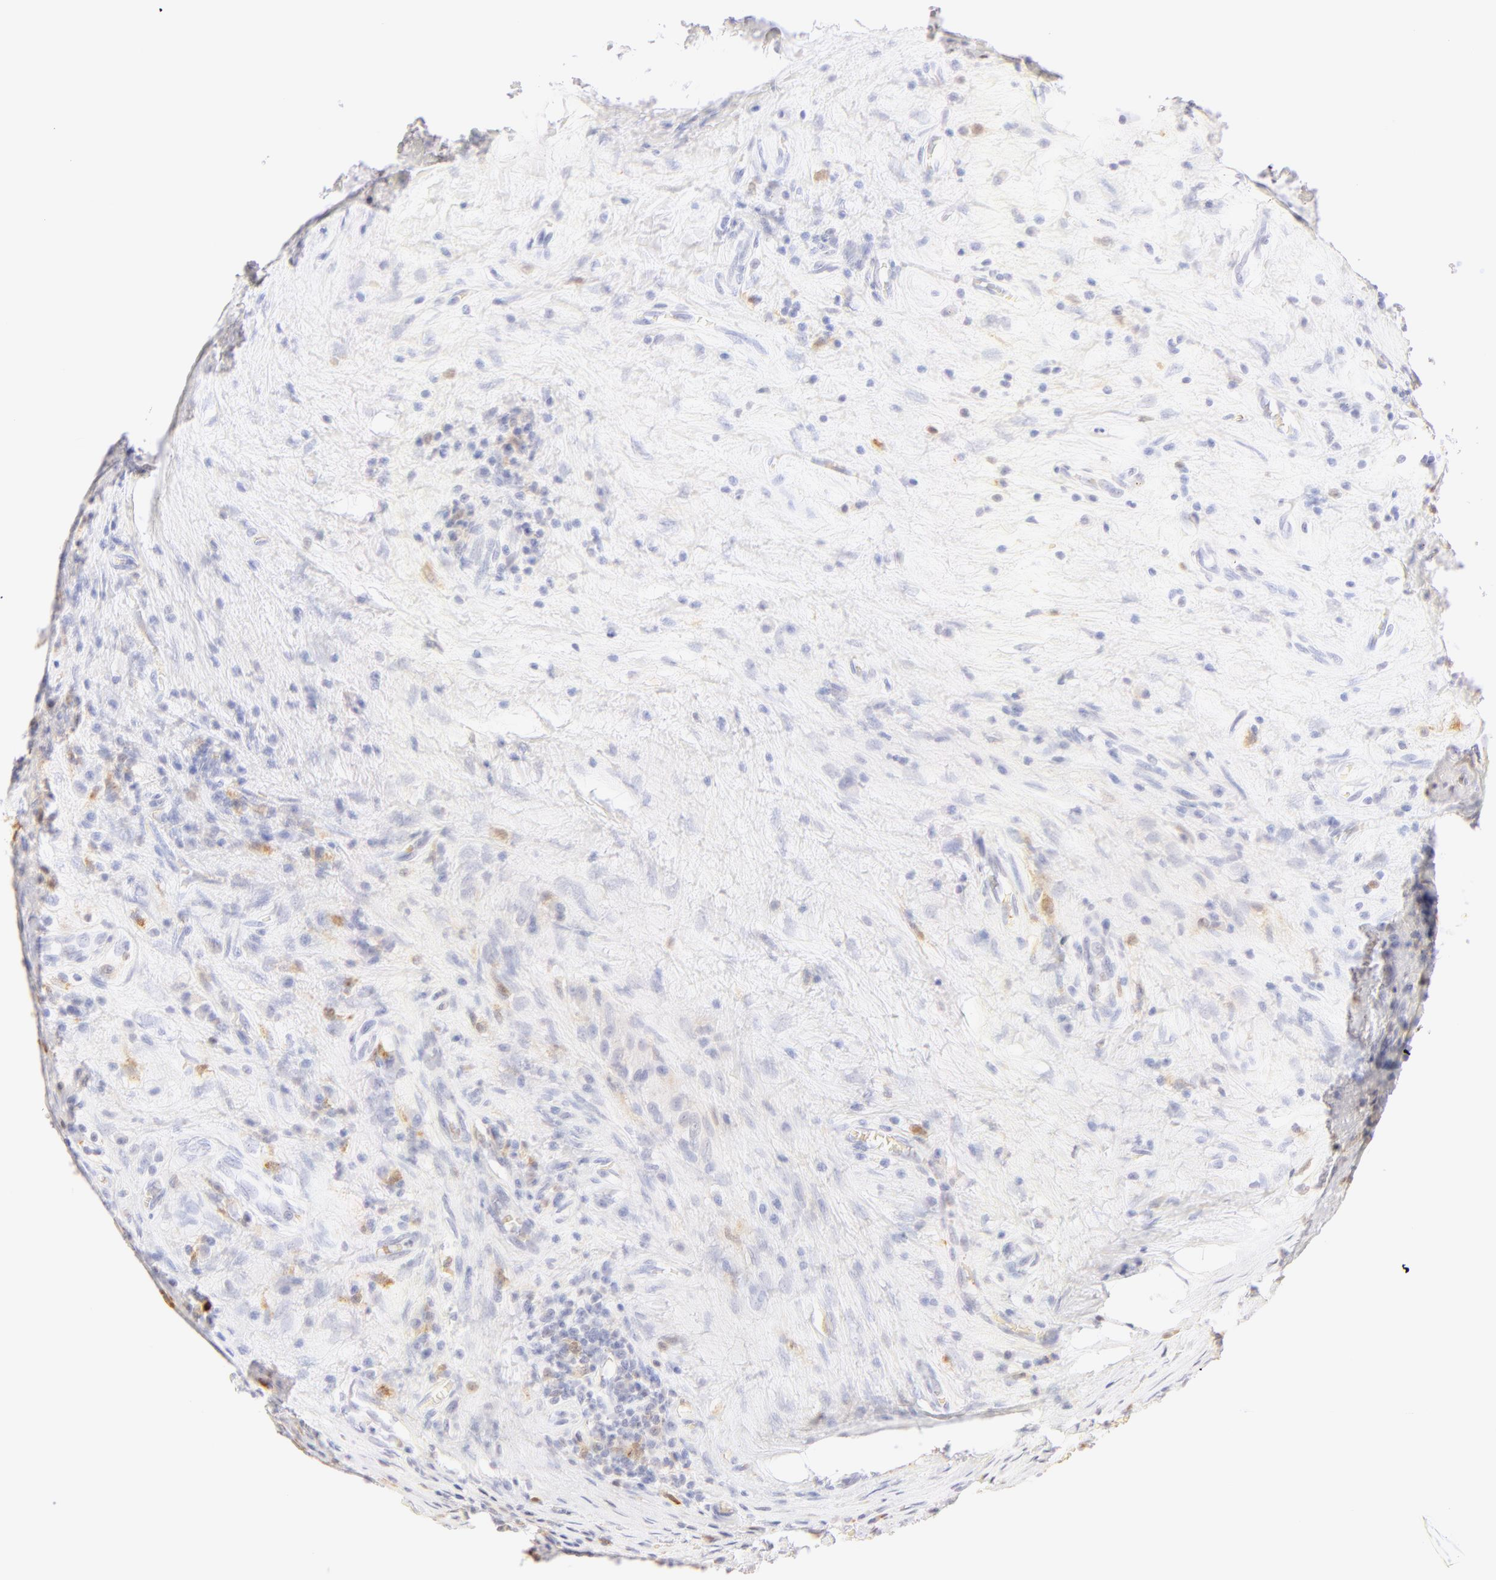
{"staining": {"intensity": "negative", "quantity": "none", "location": "none"}, "tissue": "testis cancer", "cell_type": "Tumor cells", "image_type": "cancer", "snomed": [{"axis": "morphology", "description": "Seminoma, NOS"}, {"axis": "topography", "description": "Testis"}], "caption": "Immunohistochemical staining of testis cancer displays no significant staining in tumor cells.", "gene": "CA2", "patient": {"sex": "male", "age": 34}}